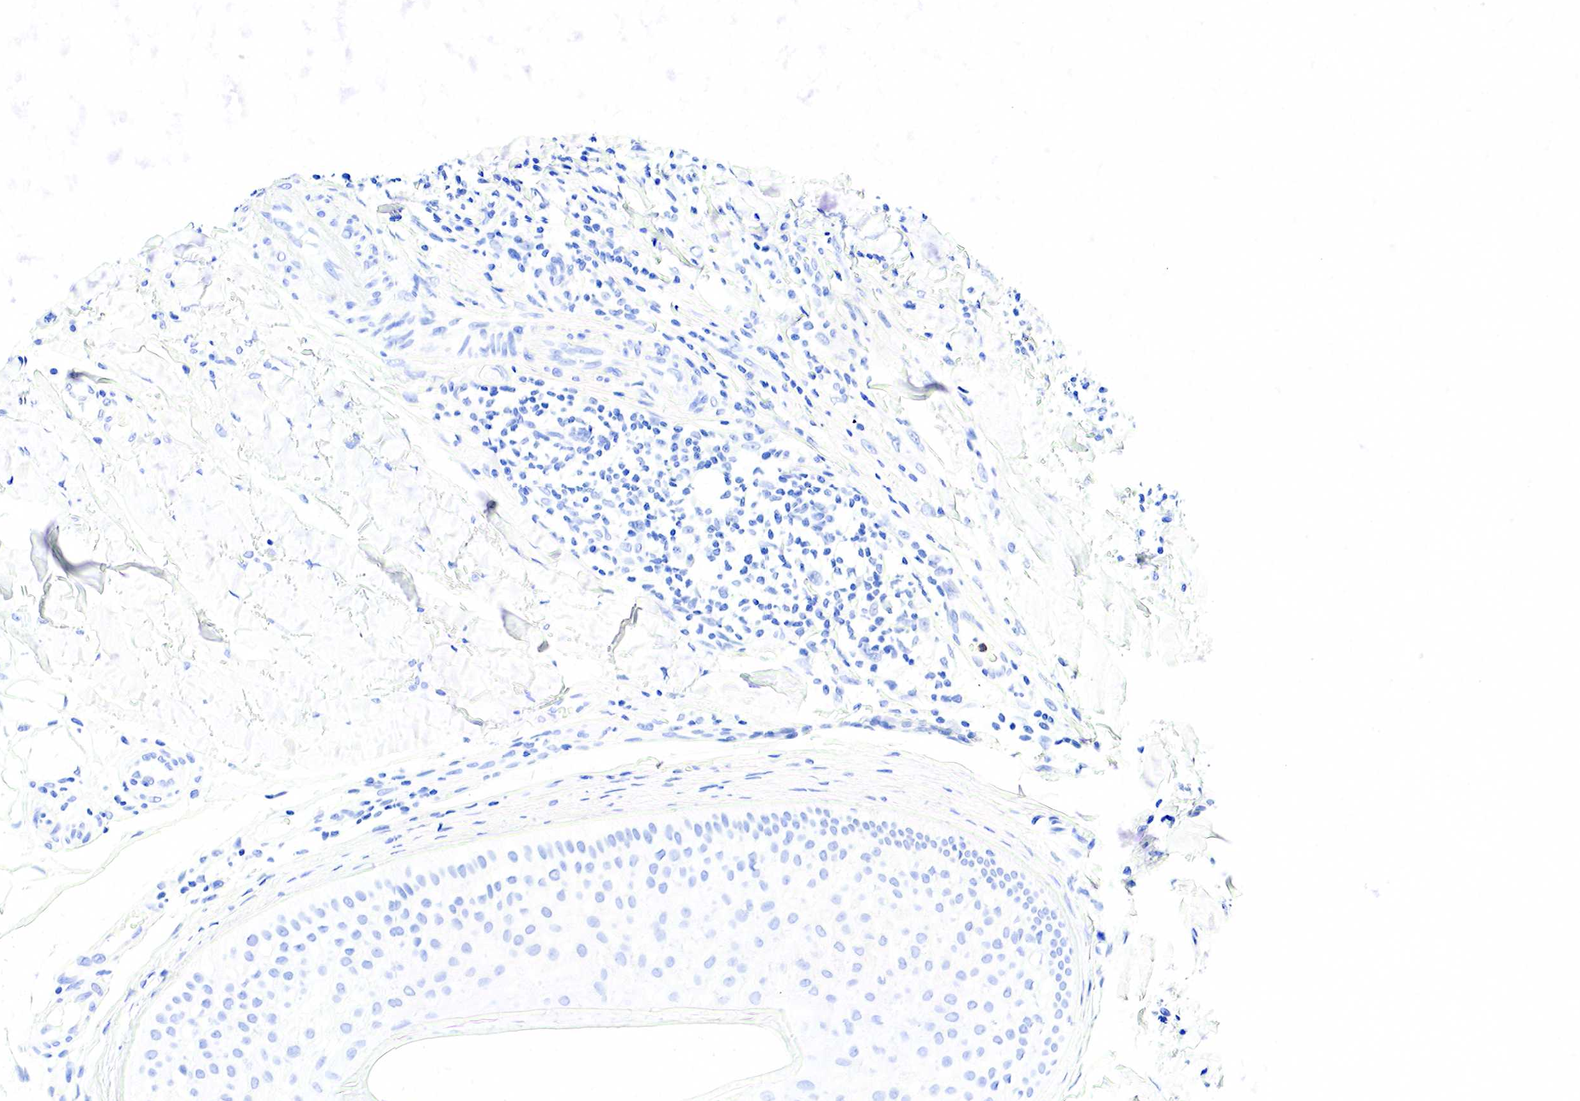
{"staining": {"intensity": "negative", "quantity": "none", "location": "none"}, "tissue": "skin cancer", "cell_type": "Tumor cells", "image_type": "cancer", "snomed": [{"axis": "morphology", "description": "Squamous cell carcinoma, NOS"}, {"axis": "topography", "description": "Skin"}], "caption": "The histopathology image demonstrates no staining of tumor cells in squamous cell carcinoma (skin).", "gene": "FUT4", "patient": {"sex": "male", "age": 77}}